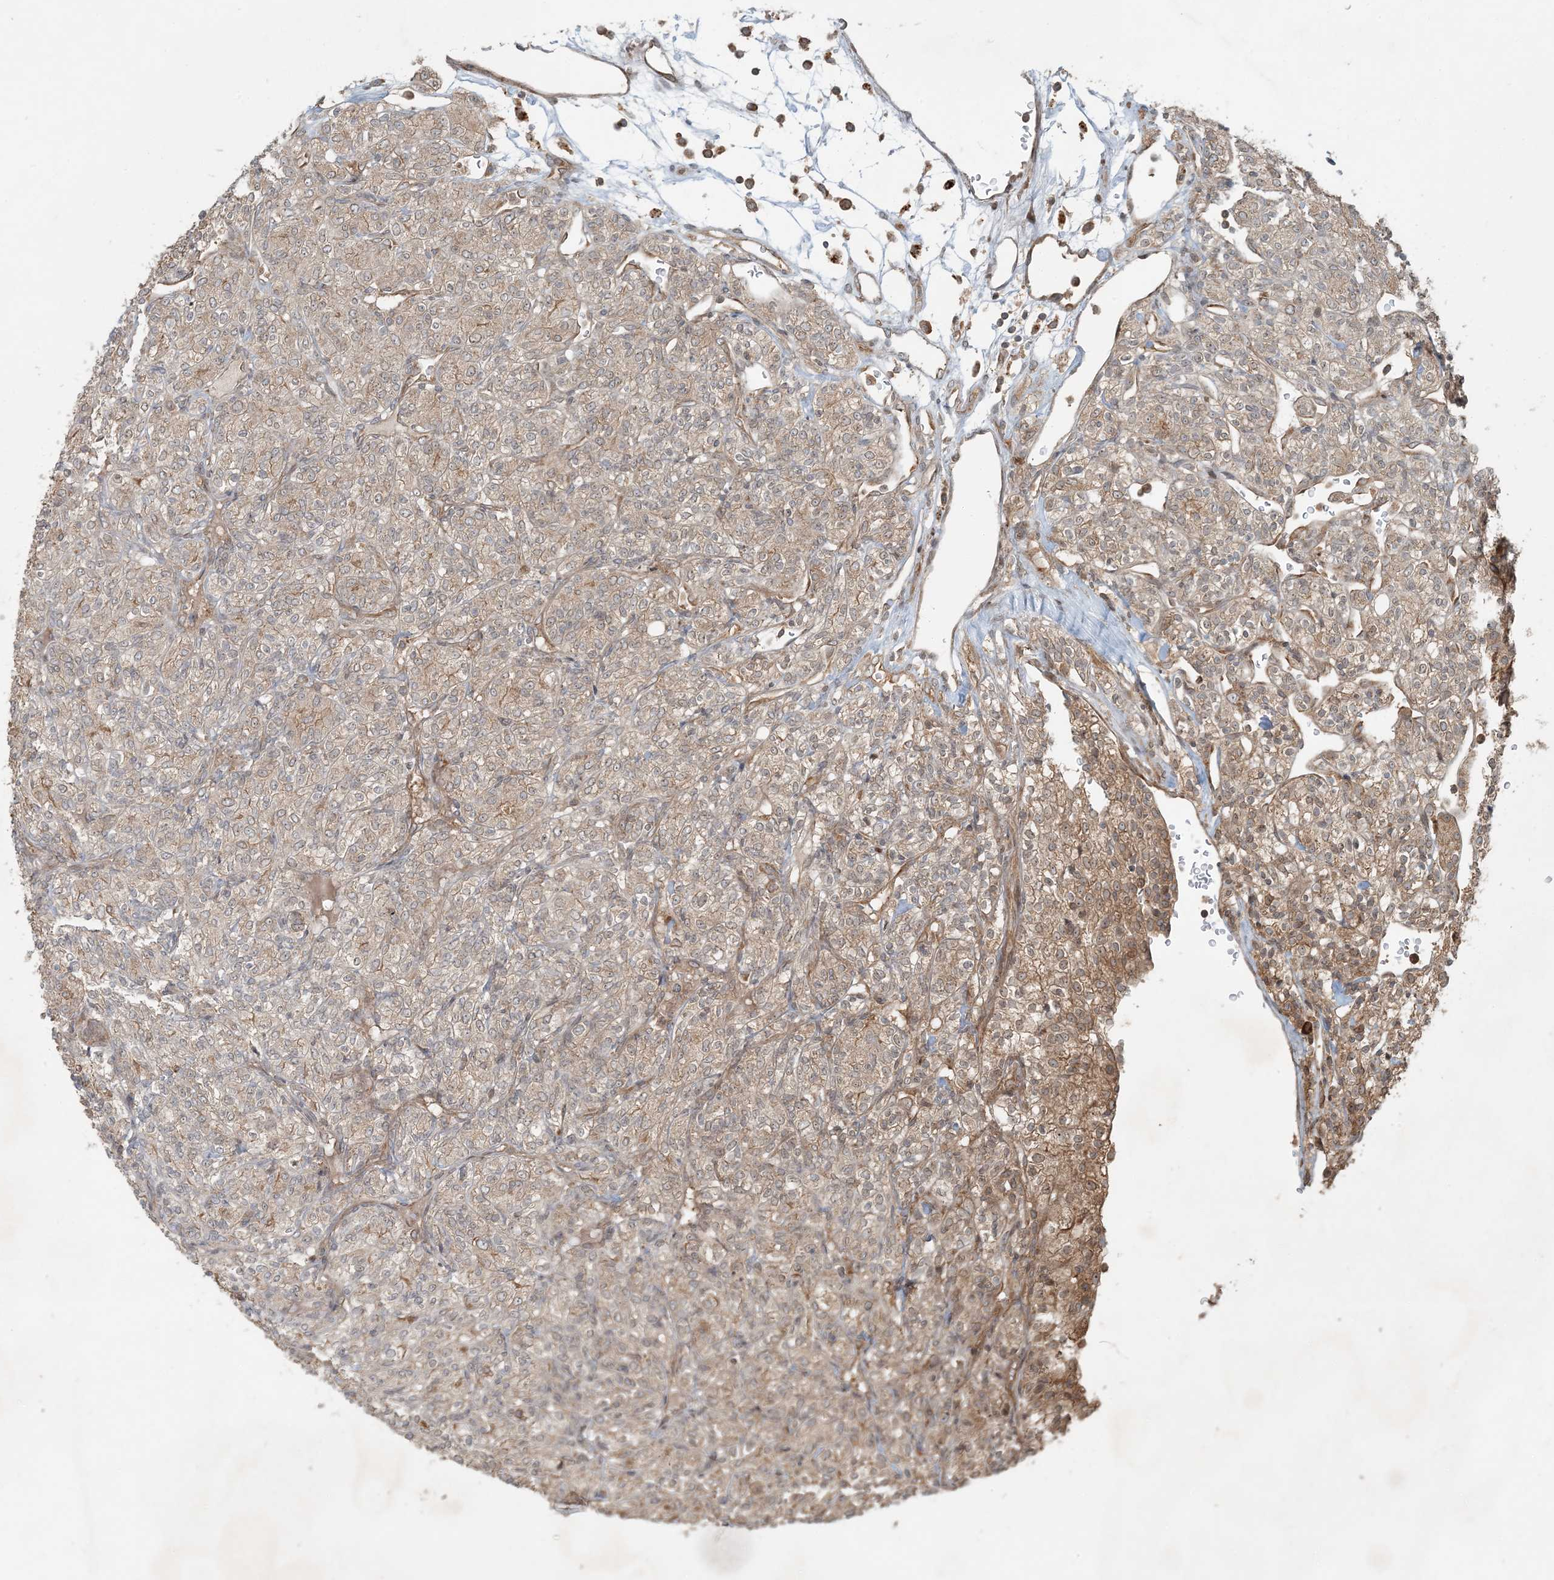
{"staining": {"intensity": "moderate", "quantity": "25%-75%", "location": "cytoplasmic/membranous"}, "tissue": "renal cancer", "cell_type": "Tumor cells", "image_type": "cancer", "snomed": [{"axis": "morphology", "description": "Adenocarcinoma, NOS"}, {"axis": "topography", "description": "Kidney"}], "caption": "Brown immunohistochemical staining in renal adenocarcinoma shows moderate cytoplasmic/membranous staining in about 25%-75% of tumor cells. Nuclei are stained in blue.", "gene": "COMMD8", "patient": {"sex": "male", "age": 77}}